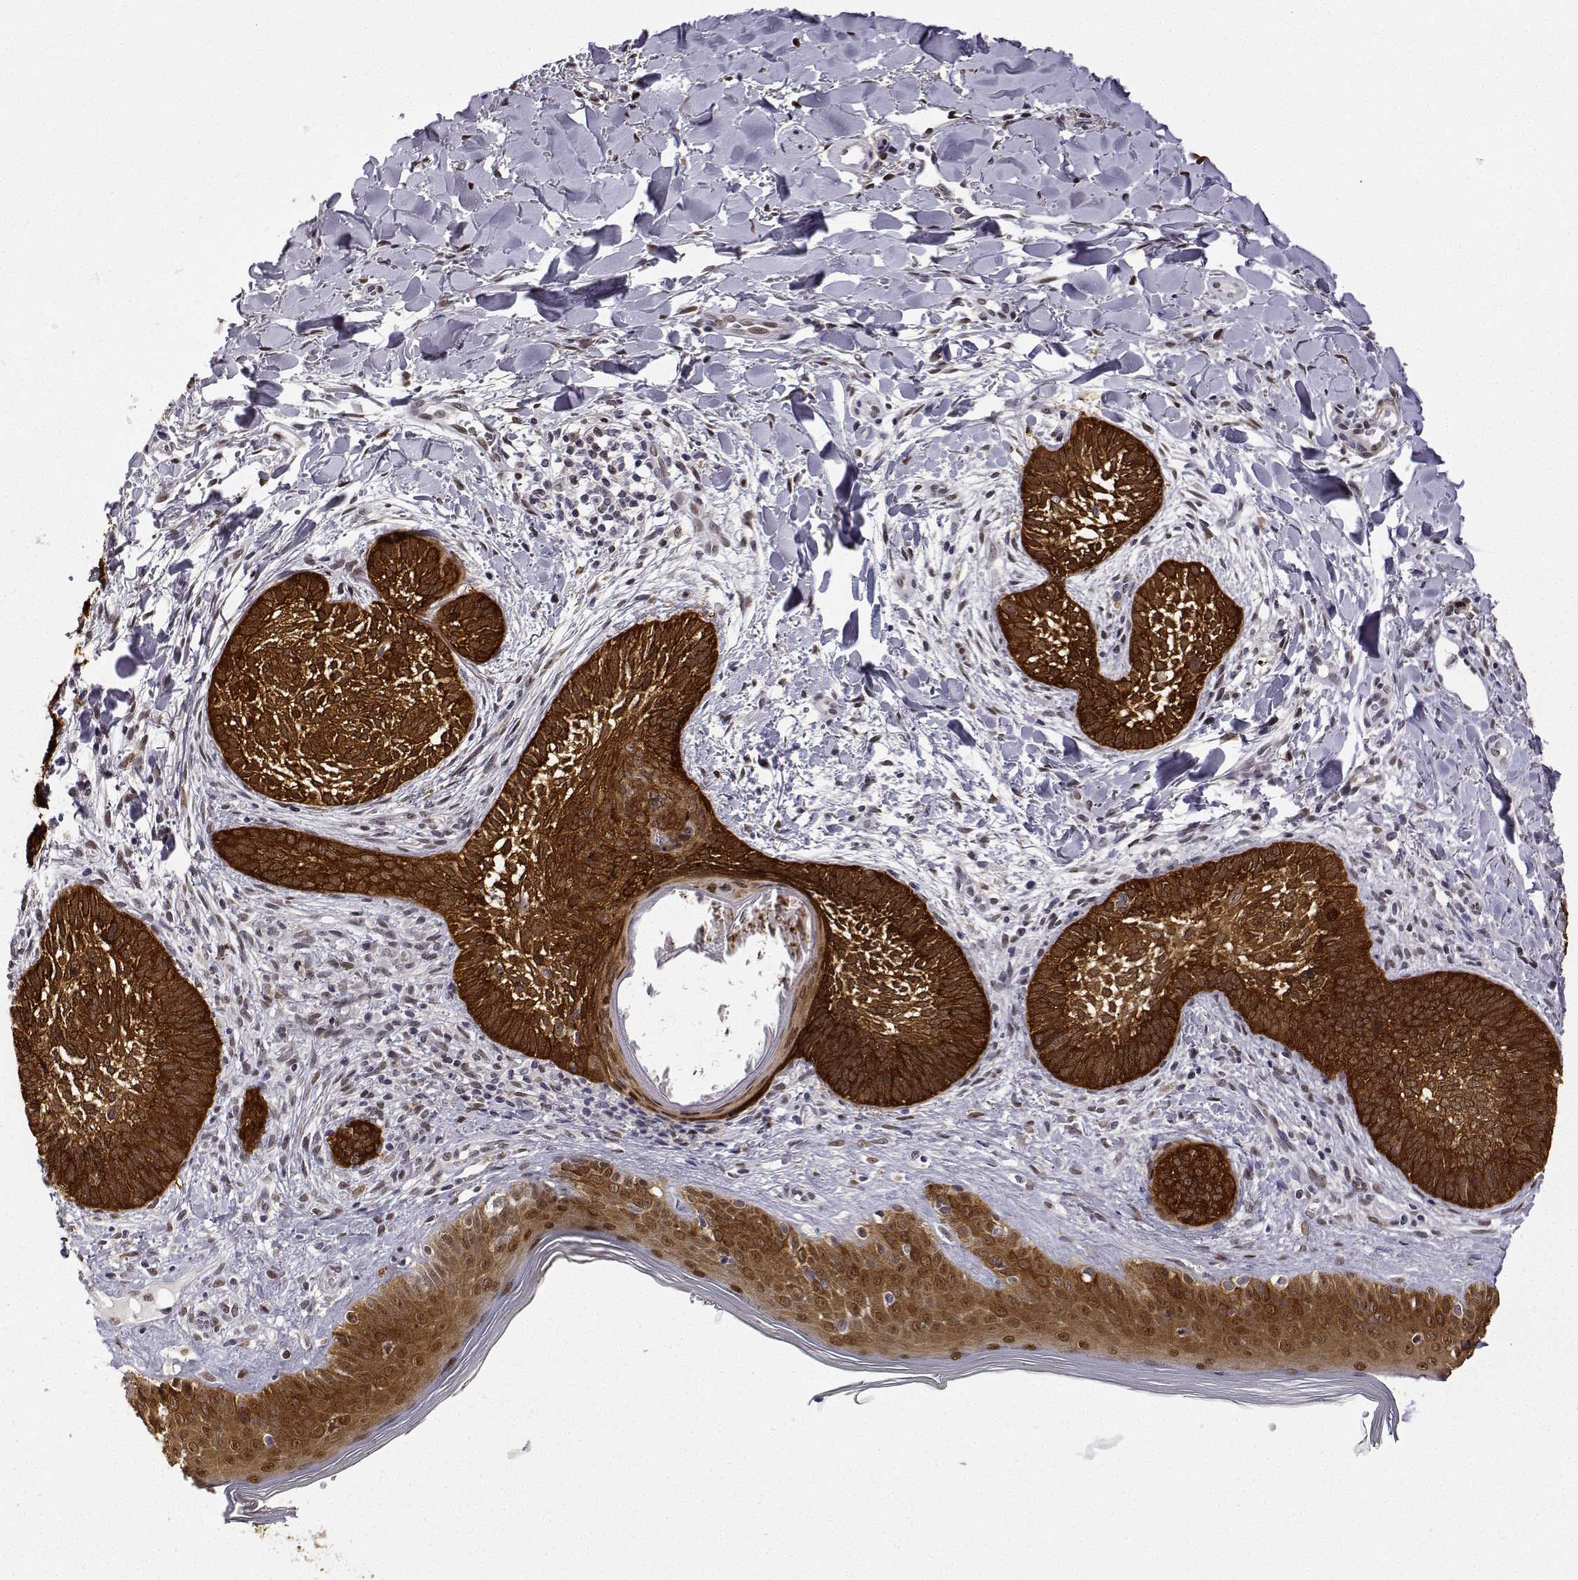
{"staining": {"intensity": "strong", "quantity": ">75%", "location": "cytoplasmic/membranous,nuclear"}, "tissue": "skin cancer", "cell_type": "Tumor cells", "image_type": "cancer", "snomed": [{"axis": "morphology", "description": "Normal tissue, NOS"}, {"axis": "morphology", "description": "Basal cell carcinoma"}, {"axis": "topography", "description": "Skin"}], "caption": "Immunohistochemical staining of human skin cancer shows high levels of strong cytoplasmic/membranous and nuclear staining in approximately >75% of tumor cells. (DAB (3,3'-diaminobenzidine) IHC, brown staining for protein, blue staining for nuclei).", "gene": "PHGDH", "patient": {"sex": "male", "age": 46}}